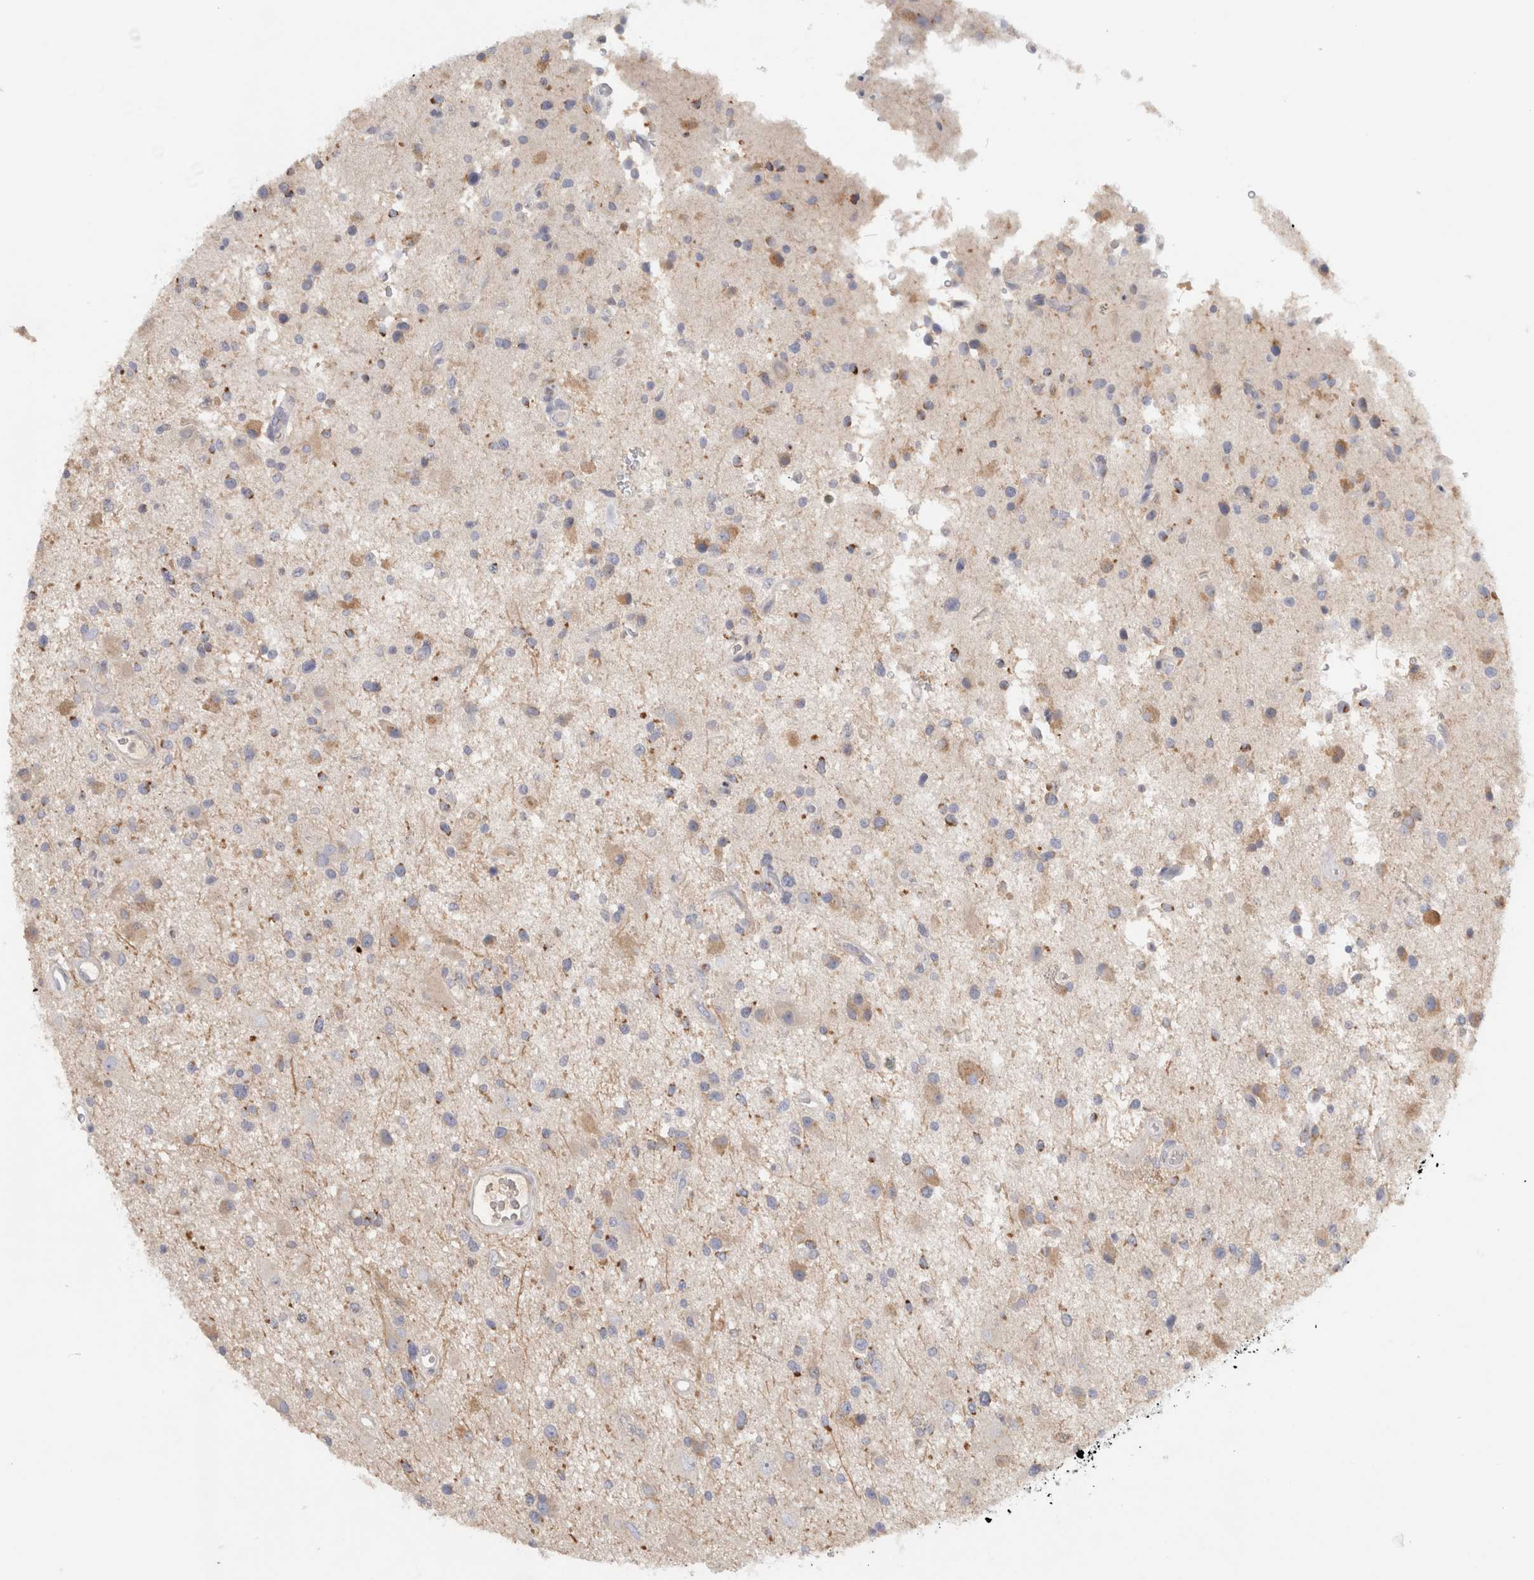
{"staining": {"intensity": "weak", "quantity": "25%-75%", "location": "cytoplasmic/membranous"}, "tissue": "glioma", "cell_type": "Tumor cells", "image_type": "cancer", "snomed": [{"axis": "morphology", "description": "Glioma, malignant, High grade"}, {"axis": "topography", "description": "Brain"}], "caption": "DAB immunohistochemical staining of malignant glioma (high-grade) exhibits weak cytoplasmic/membranous protein expression in approximately 25%-75% of tumor cells. (DAB (3,3'-diaminobenzidine) IHC with brightfield microscopy, high magnification).", "gene": "STK31", "patient": {"sex": "male", "age": 33}}